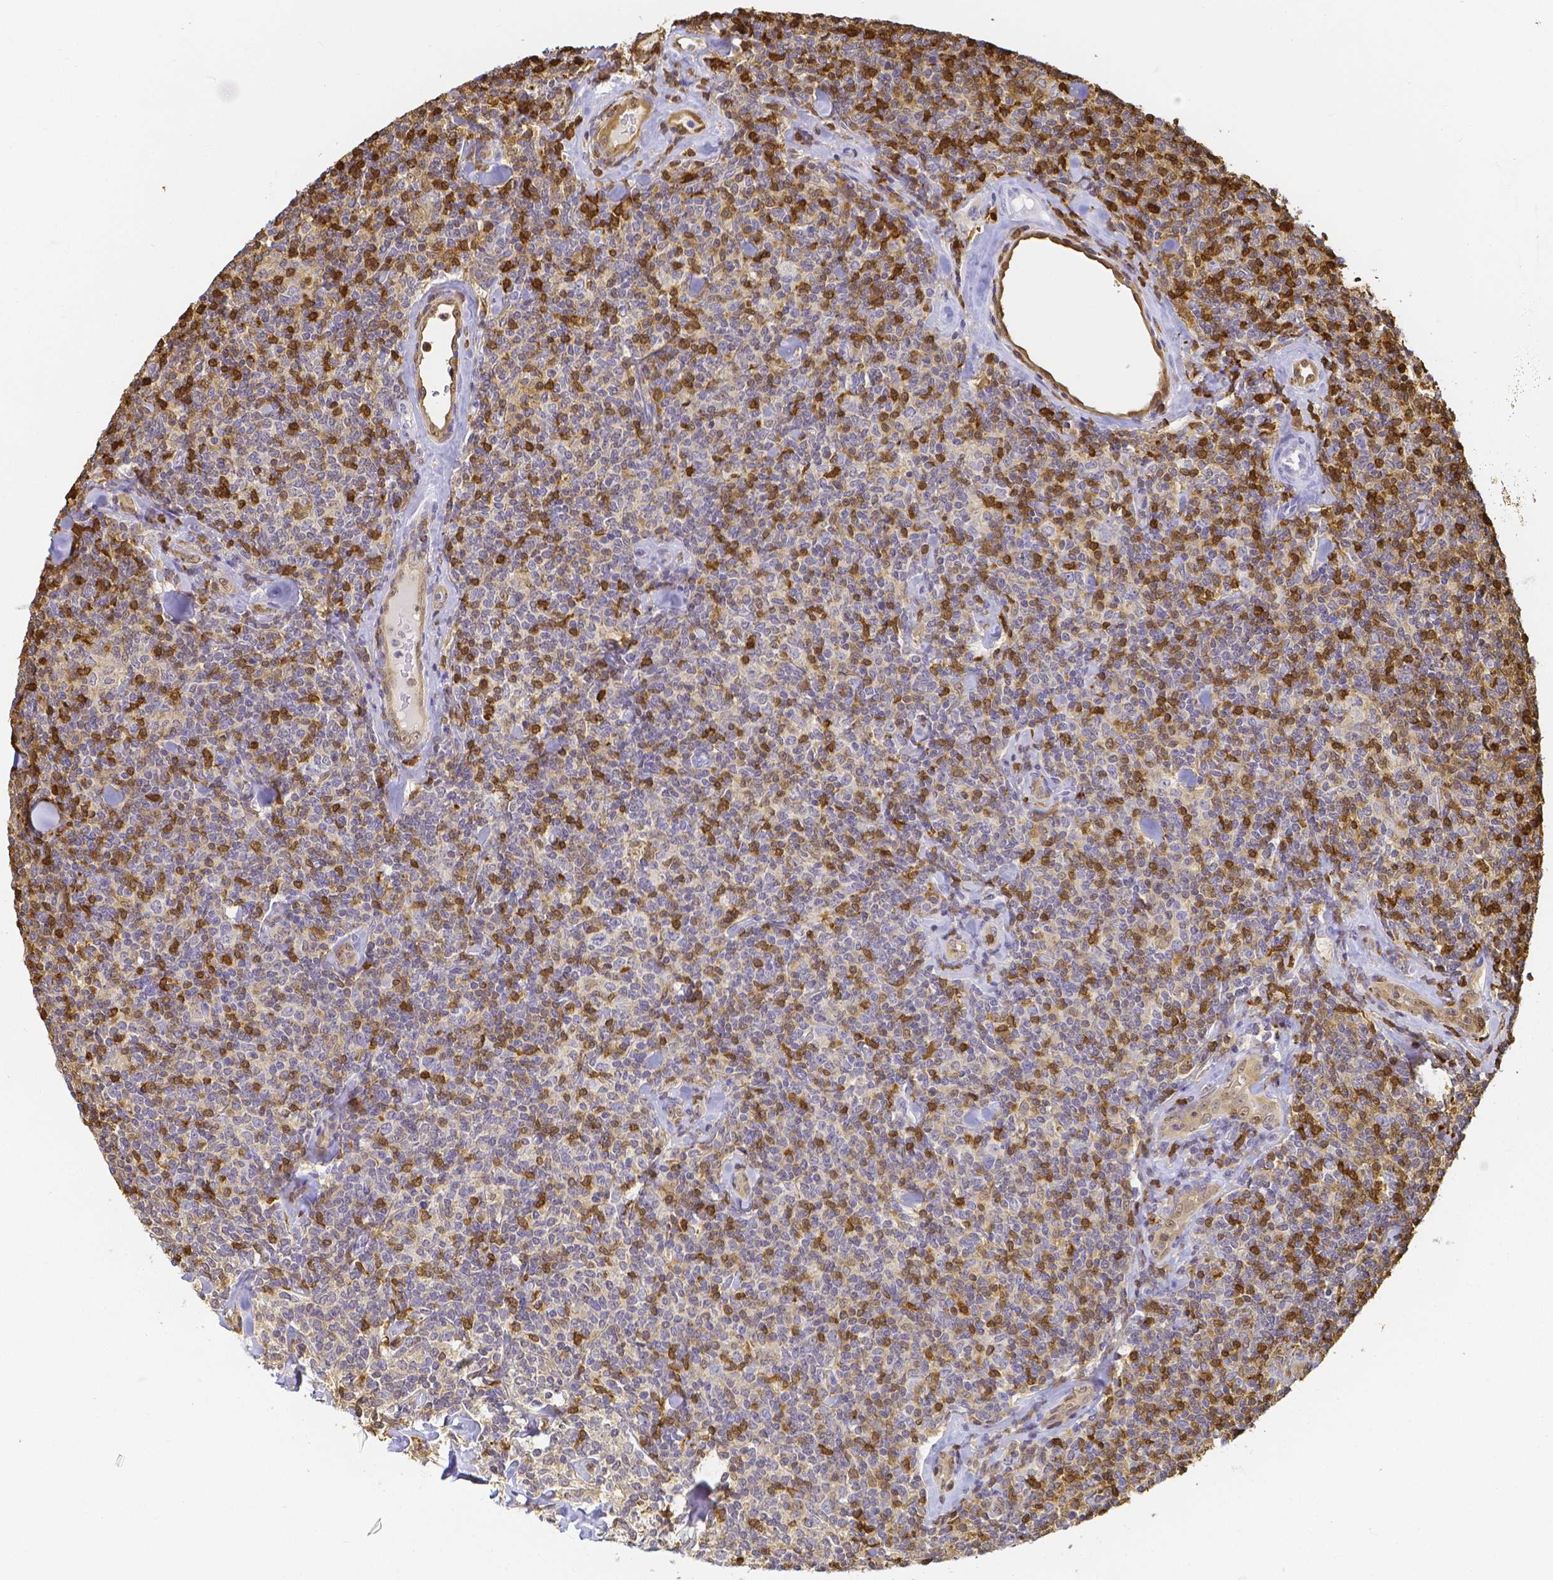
{"staining": {"intensity": "moderate", "quantity": "25%-75%", "location": "cytoplasmic/membranous,nuclear"}, "tissue": "lymphoma", "cell_type": "Tumor cells", "image_type": "cancer", "snomed": [{"axis": "morphology", "description": "Malignant lymphoma, non-Hodgkin's type, Low grade"}, {"axis": "topography", "description": "Lymph node"}], "caption": "Tumor cells display medium levels of moderate cytoplasmic/membranous and nuclear expression in about 25%-75% of cells in human lymphoma.", "gene": "COTL1", "patient": {"sex": "female", "age": 56}}